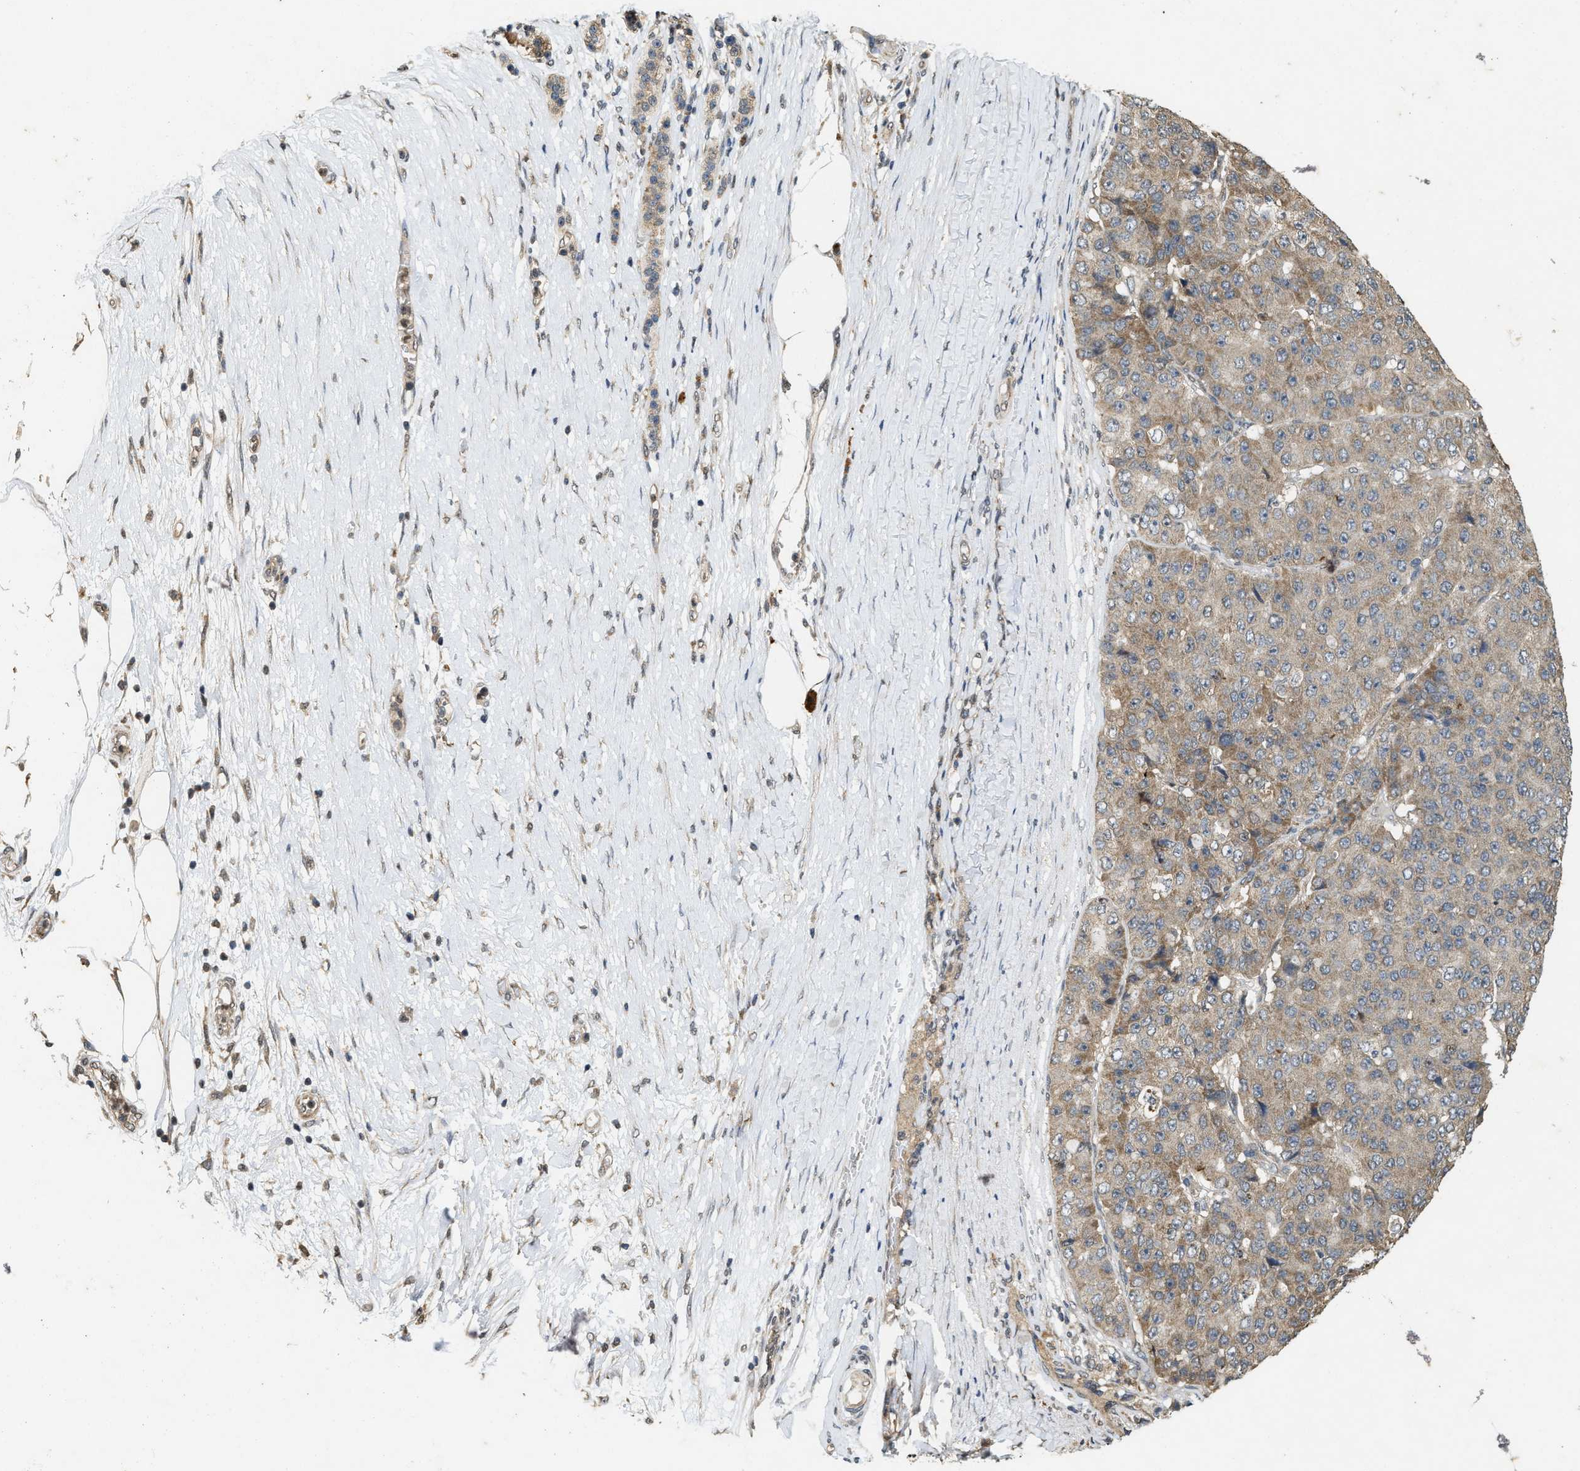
{"staining": {"intensity": "weak", "quantity": "25%-75%", "location": "cytoplasmic/membranous"}, "tissue": "pancreatic cancer", "cell_type": "Tumor cells", "image_type": "cancer", "snomed": [{"axis": "morphology", "description": "Adenocarcinoma, NOS"}, {"axis": "topography", "description": "Pancreas"}], "caption": "Weak cytoplasmic/membranous positivity is present in about 25%-75% of tumor cells in pancreatic cancer.", "gene": "KIF21A", "patient": {"sex": "male", "age": 50}}